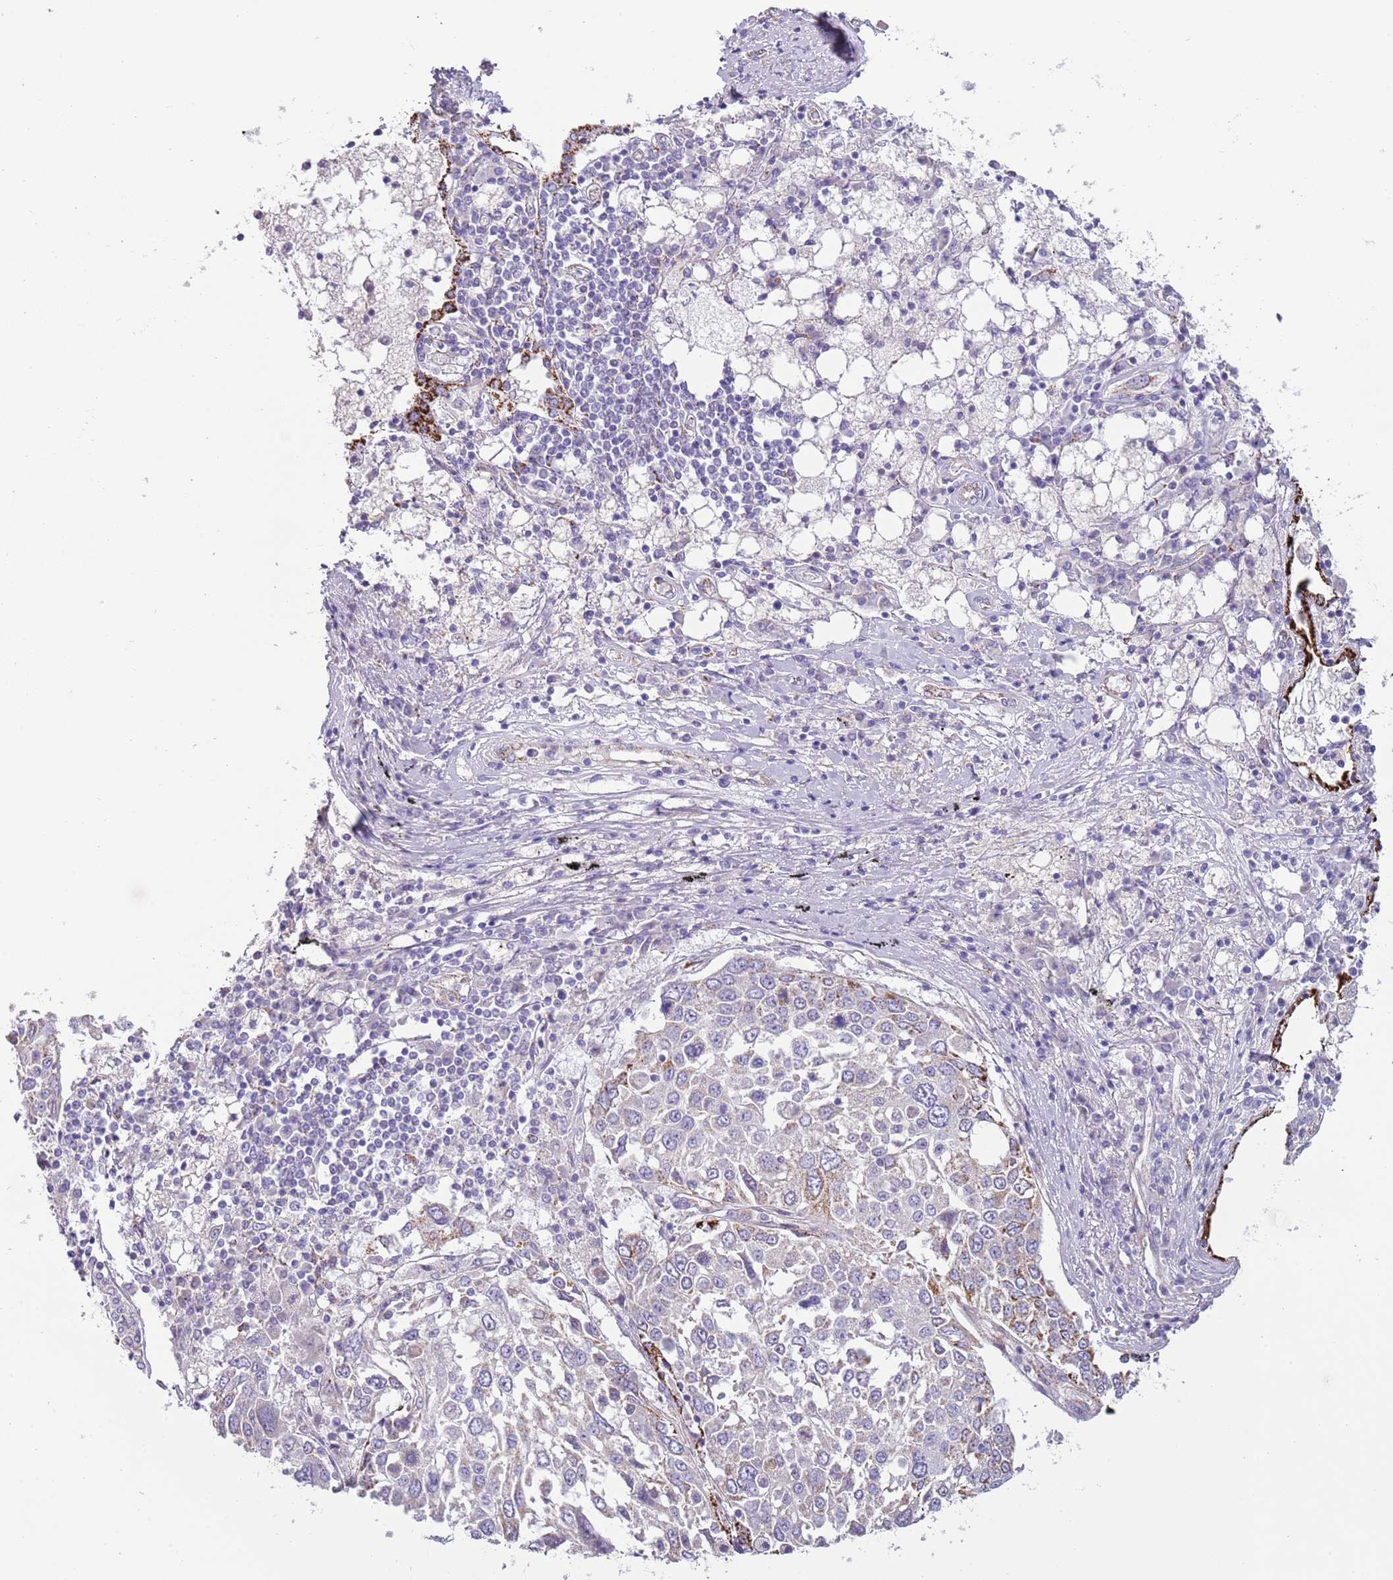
{"staining": {"intensity": "weak", "quantity": "<25%", "location": "cytoplasmic/membranous"}, "tissue": "lung cancer", "cell_type": "Tumor cells", "image_type": "cancer", "snomed": [{"axis": "morphology", "description": "Squamous cell carcinoma, NOS"}, {"axis": "topography", "description": "Lung"}], "caption": "Immunohistochemistry of lung squamous cell carcinoma reveals no staining in tumor cells.", "gene": "RNF222", "patient": {"sex": "male", "age": 65}}